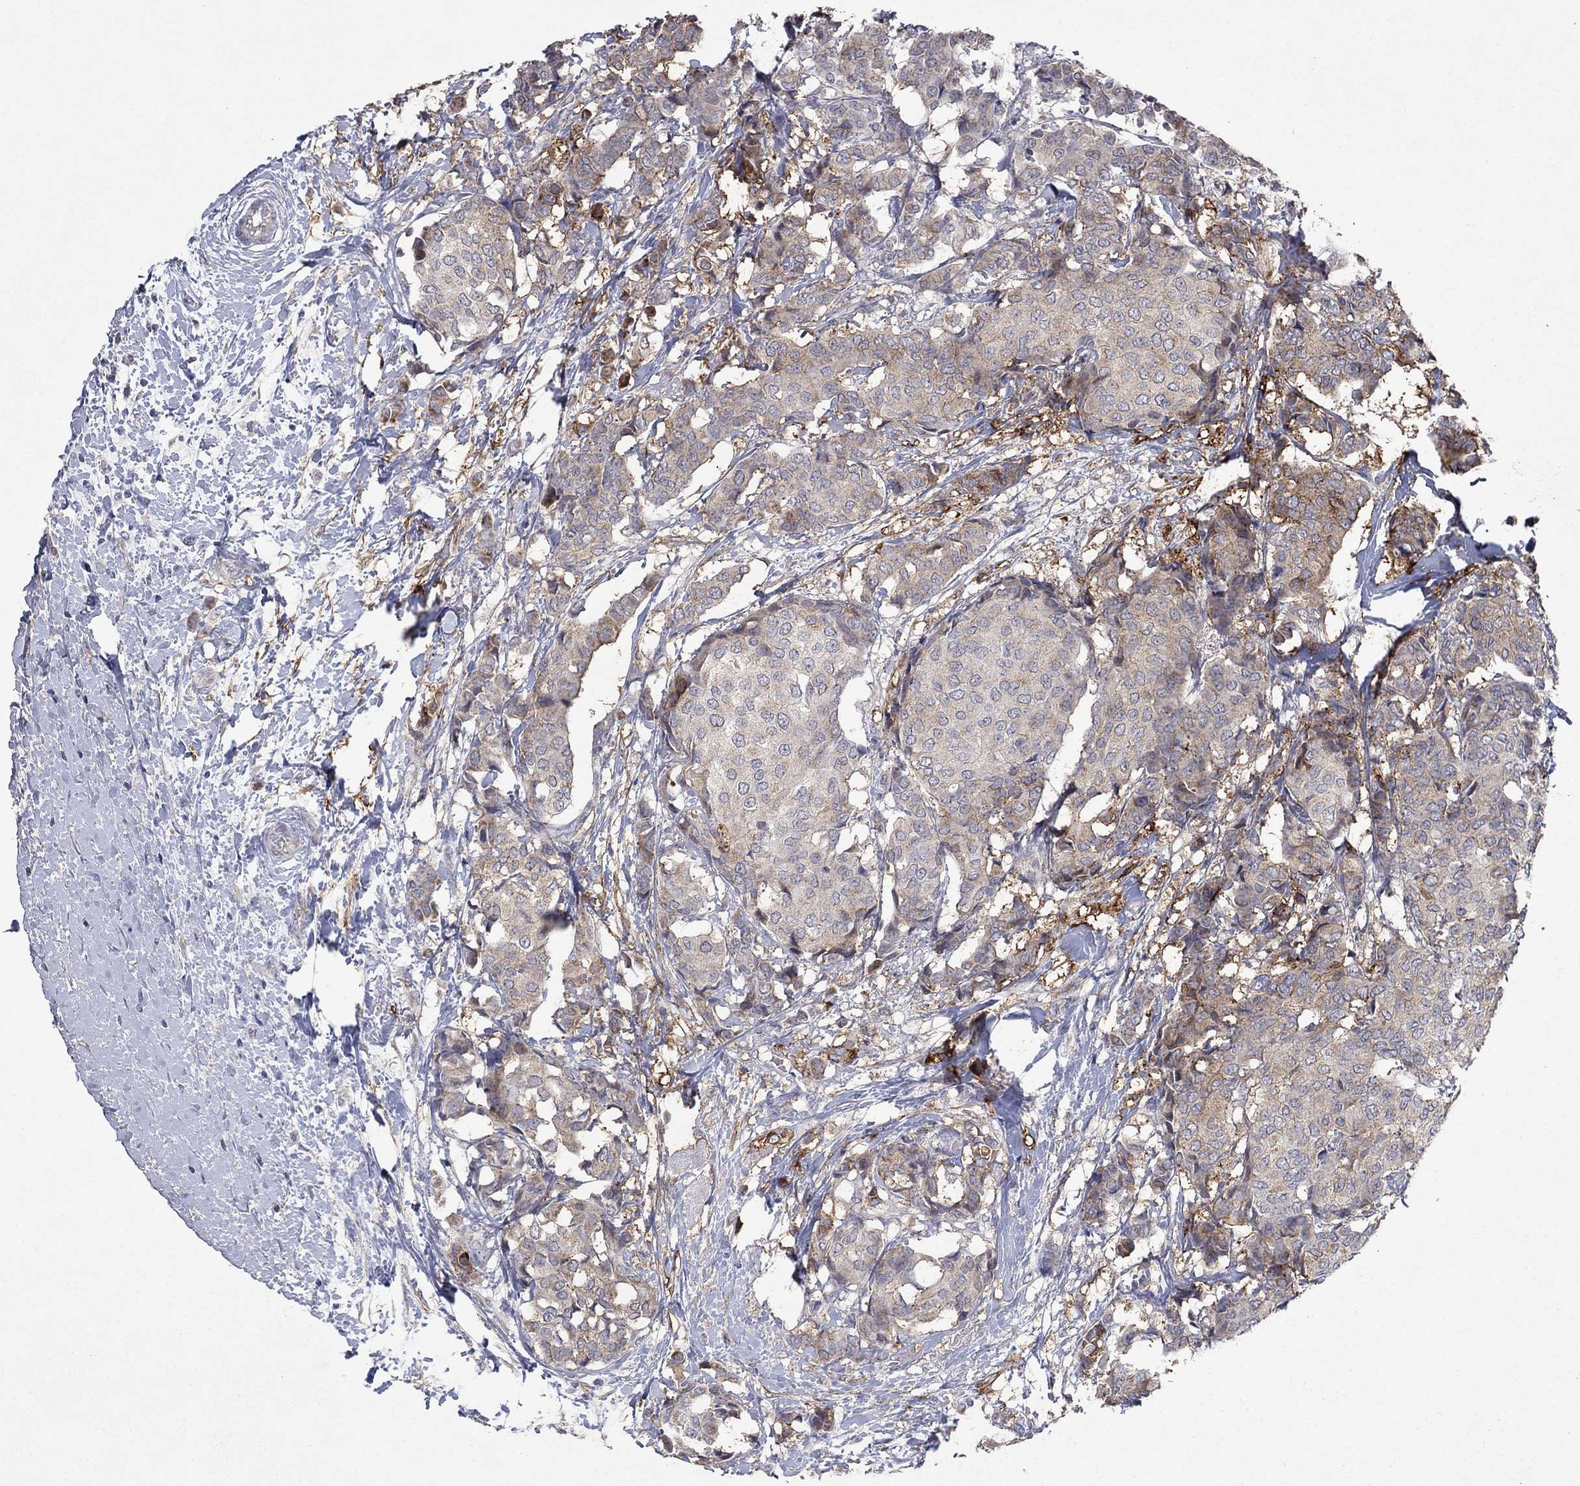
{"staining": {"intensity": "strong", "quantity": "<25%", "location": "cytoplasmic/membranous"}, "tissue": "breast cancer", "cell_type": "Tumor cells", "image_type": "cancer", "snomed": [{"axis": "morphology", "description": "Duct carcinoma"}, {"axis": "topography", "description": "Breast"}], "caption": "Strong cytoplasmic/membranous expression is present in about <25% of tumor cells in breast cancer (infiltrating ductal carcinoma). Using DAB (brown) and hematoxylin (blue) stains, captured at high magnification using brightfield microscopy.", "gene": "SDC1", "patient": {"sex": "female", "age": 75}}